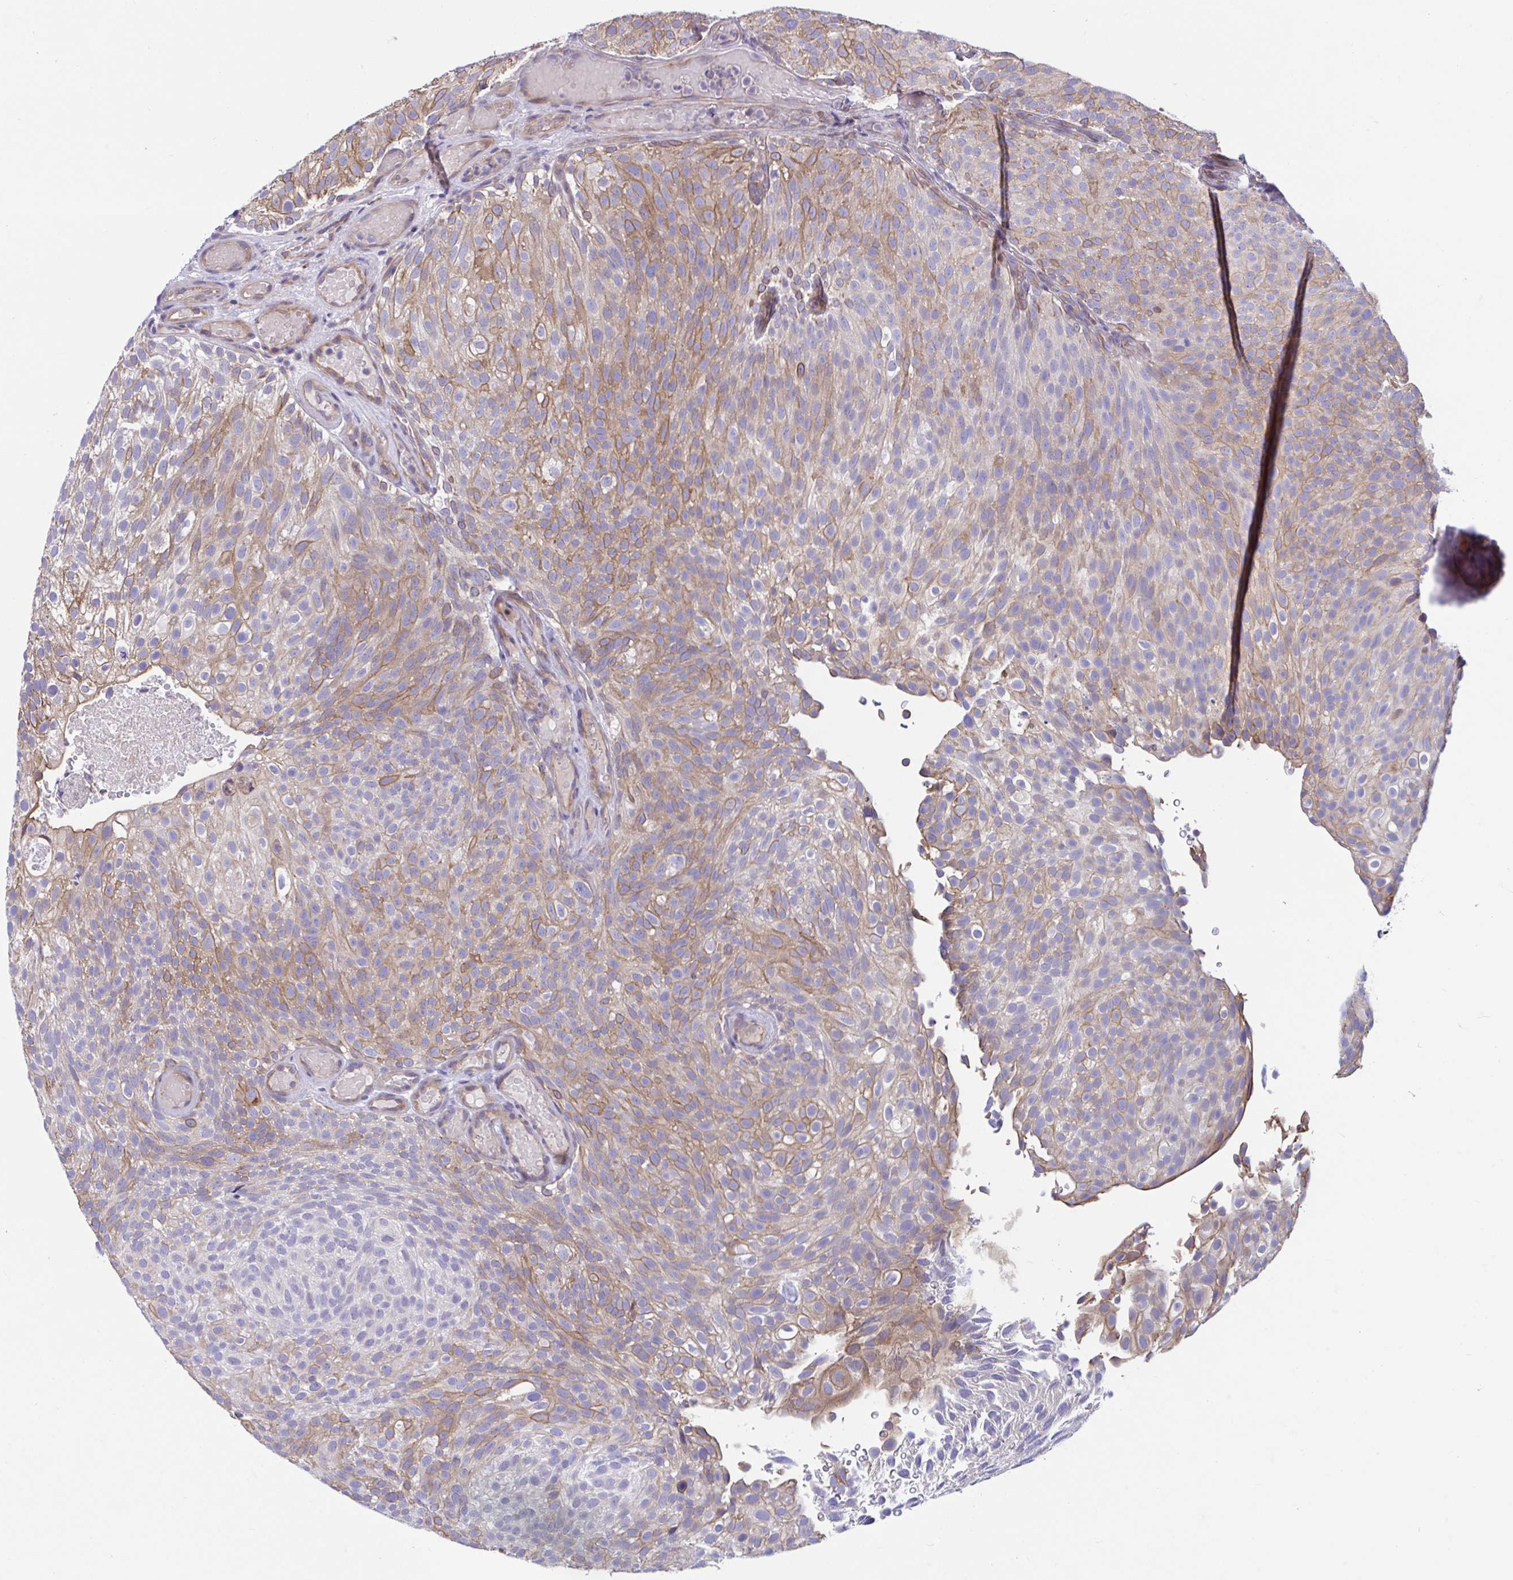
{"staining": {"intensity": "moderate", "quantity": "25%-75%", "location": "cytoplasmic/membranous"}, "tissue": "urothelial cancer", "cell_type": "Tumor cells", "image_type": "cancer", "snomed": [{"axis": "morphology", "description": "Urothelial carcinoma, Low grade"}, {"axis": "topography", "description": "Urinary bladder"}], "caption": "Immunohistochemistry (IHC) of low-grade urothelial carcinoma displays medium levels of moderate cytoplasmic/membranous staining in about 25%-75% of tumor cells.", "gene": "WBP1", "patient": {"sex": "male", "age": 78}}